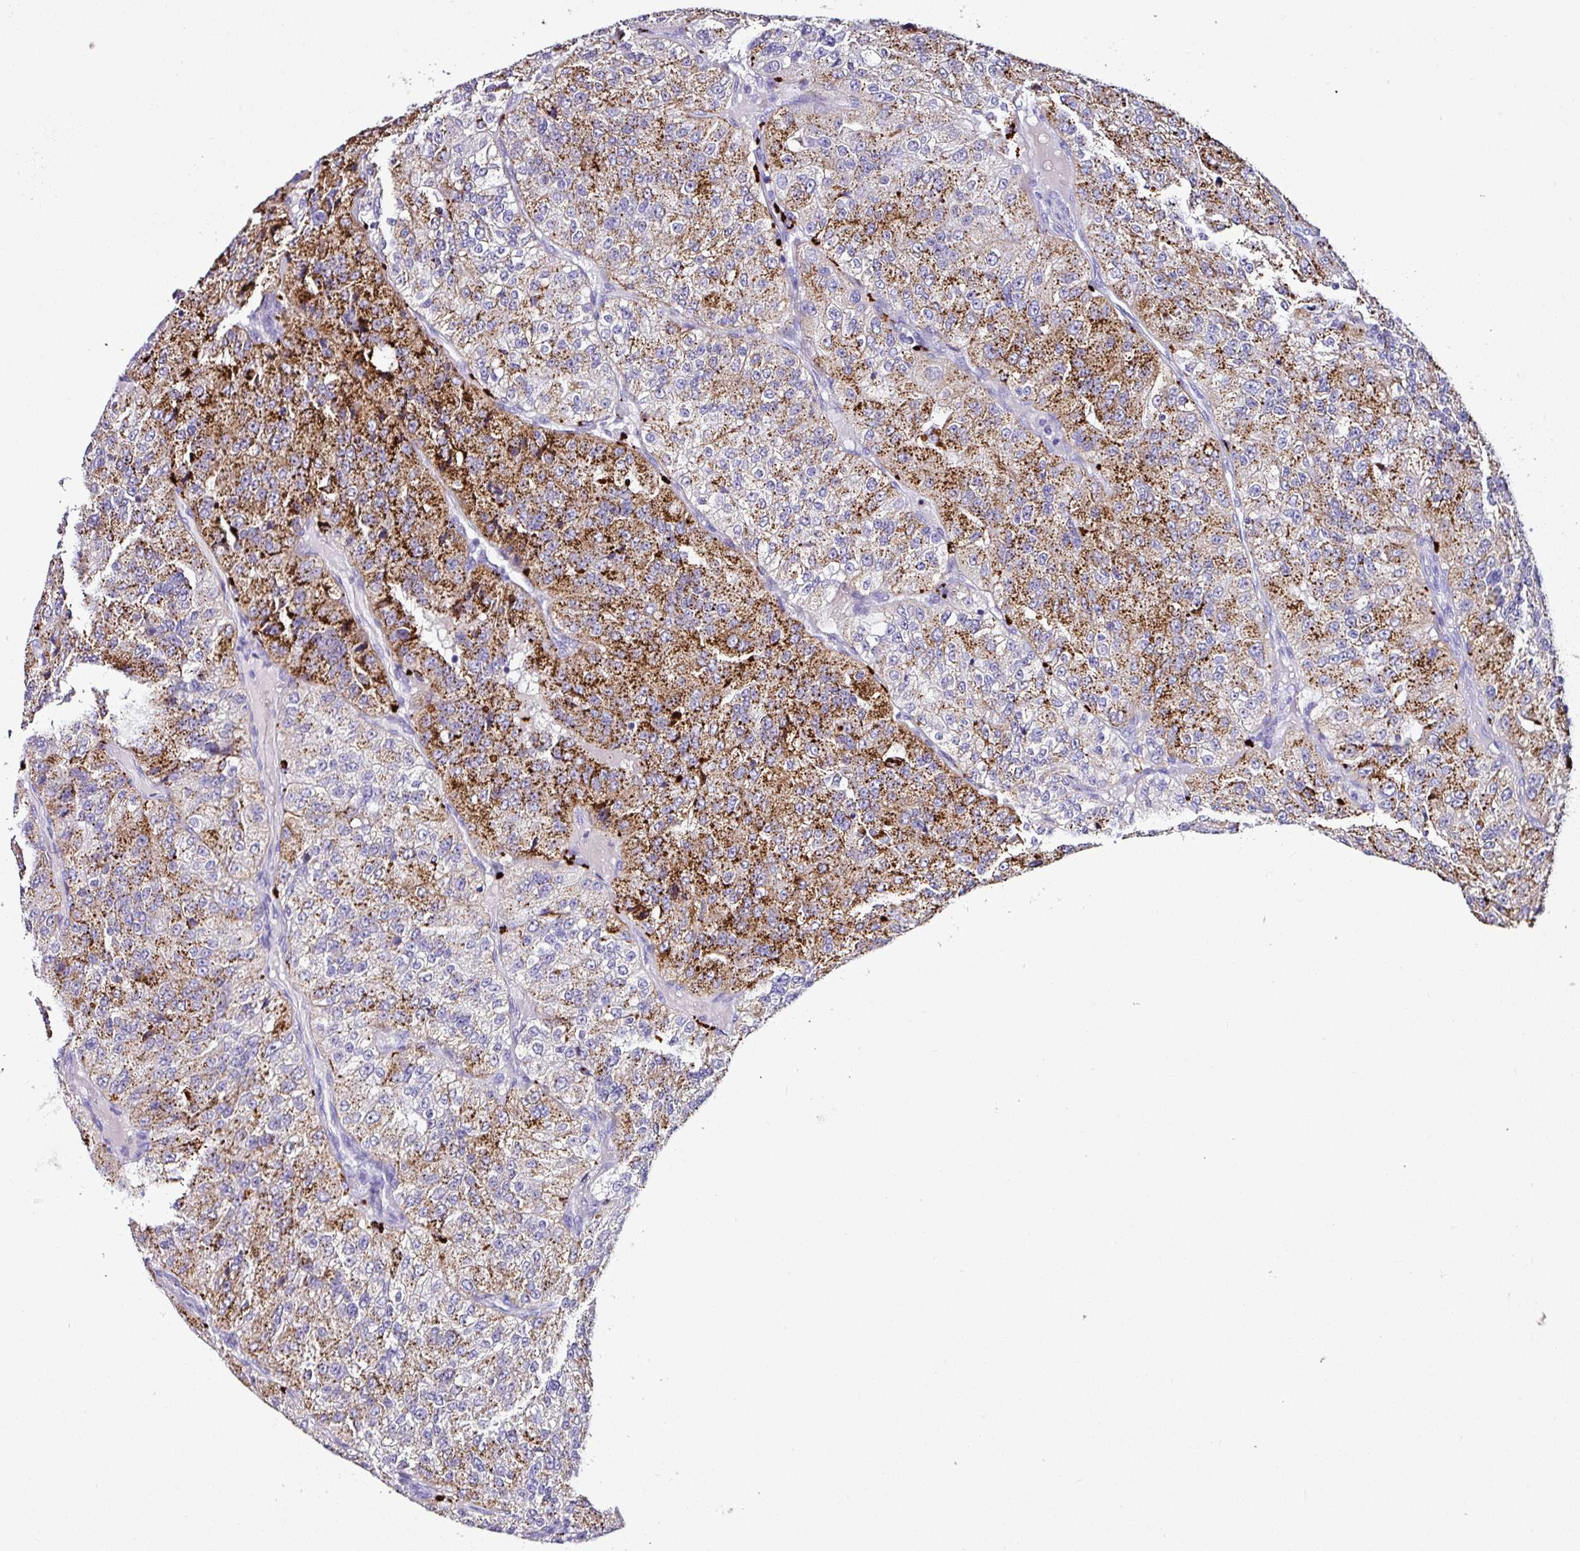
{"staining": {"intensity": "strong", "quantity": "25%-75%", "location": "cytoplasmic/membranous"}, "tissue": "renal cancer", "cell_type": "Tumor cells", "image_type": "cancer", "snomed": [{"axis": "morphology", "description": "Adenocarcinoma, NOS"}, {"axis": "topography", "description": "Kidney"}], "caption": "The image shows staining of renal cancer, revealing strong cytoplasmic/membranous protein staining (brown color) within tumor cells. (Brightfield microscopy of DAB IHC at high magnification).", "gene": "NAPSA", "patient": {"sex": "female", "age": 63}}